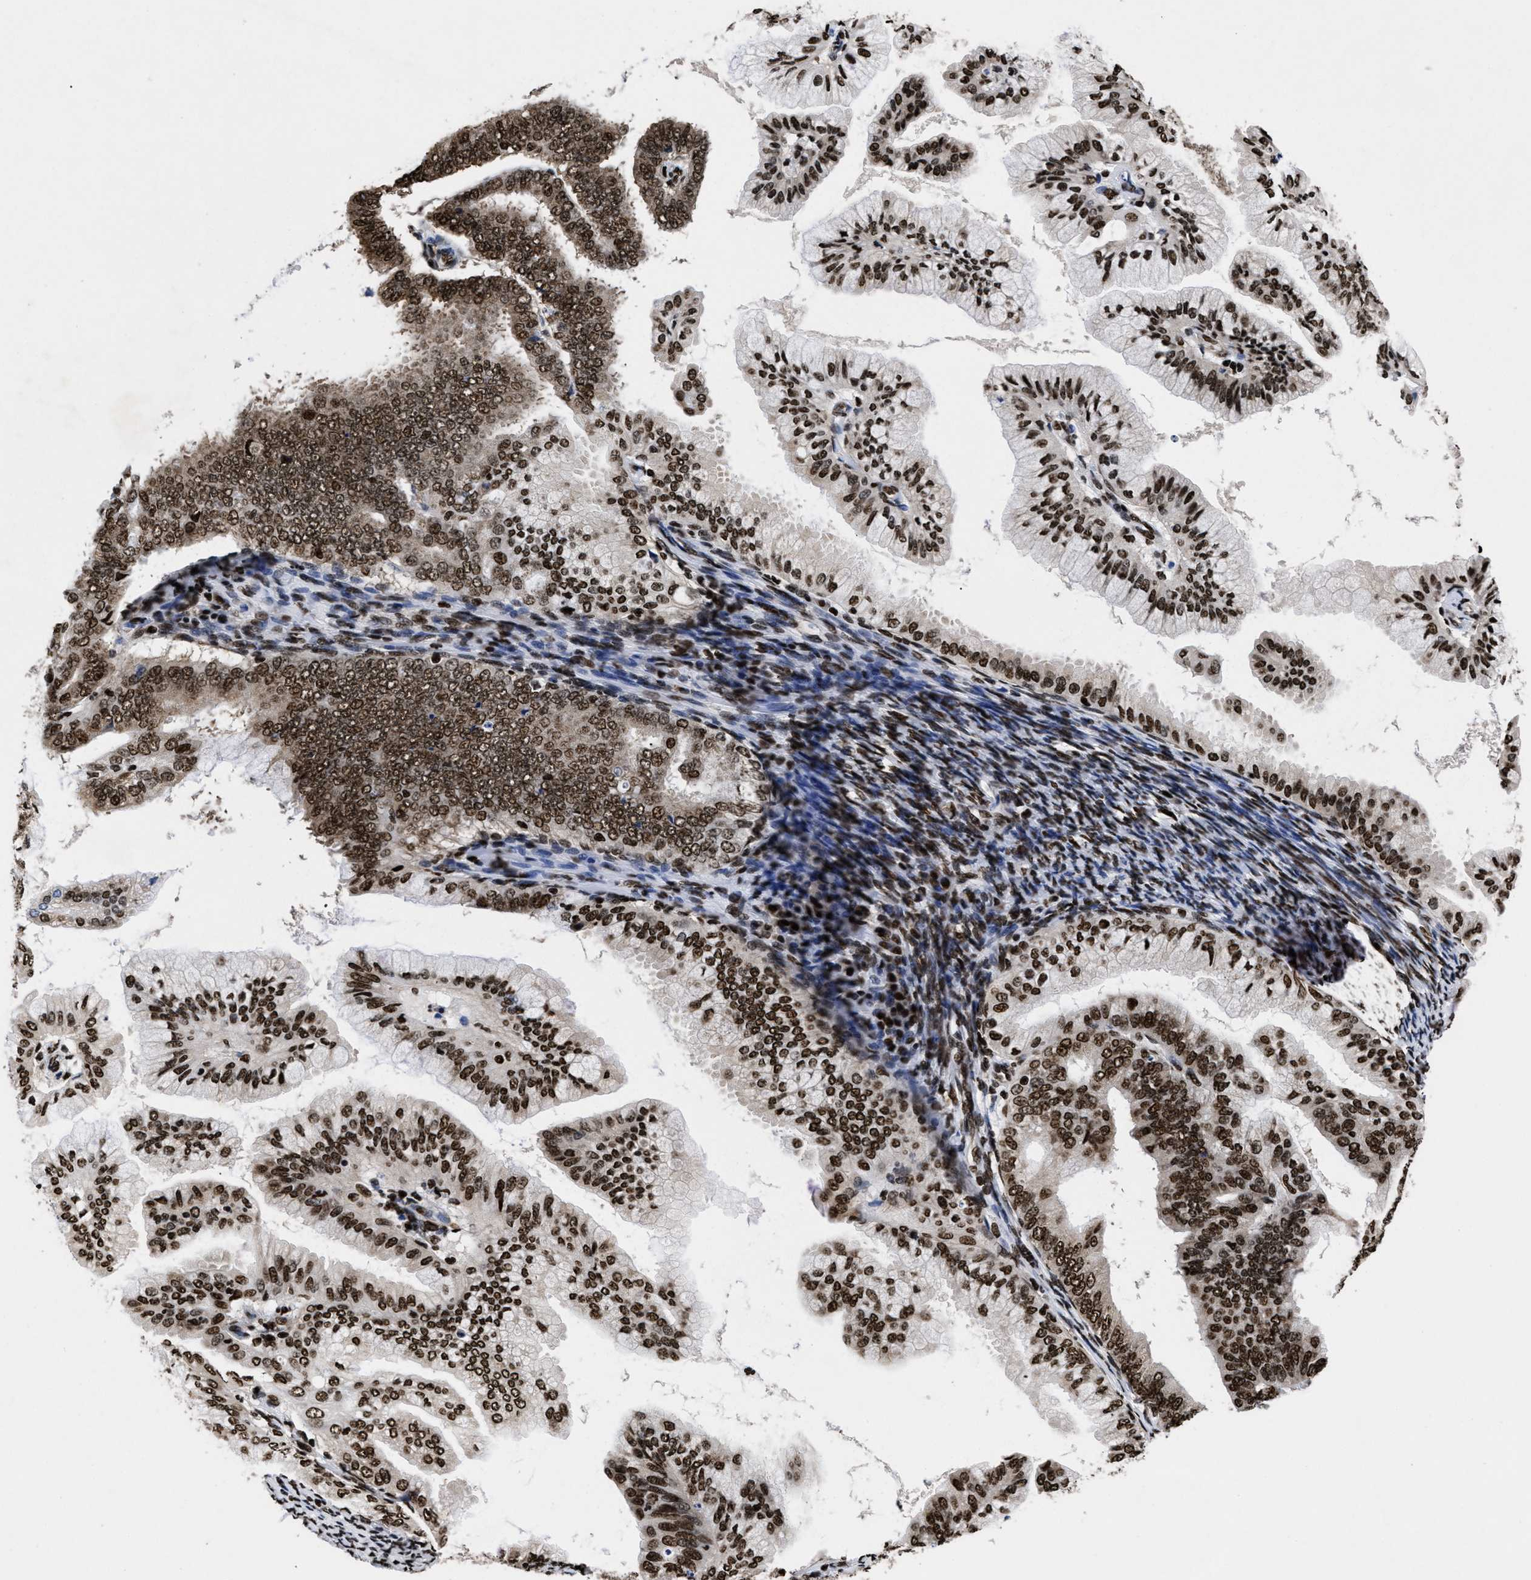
{"staining": {"intensity": "strong", "quantity": ">75%", "location": "nuclear"}, "tissue": "endometrial cancer", "cell_type": "Tumor cells", "image_type": "cancer", "snomed": [{"axis": "morphology", "description": "Adenocarcinoma, NOS"}, {"axis": "topography", "description": "Endometrium"}], "caption": "A high amount of strong nuclear expression is present in approximately >75% of tumor cells in adenocarcinoma (endometrial) tissue.", "gene": "CALHM3", "patient": {"sex": "female", "age": 63}}